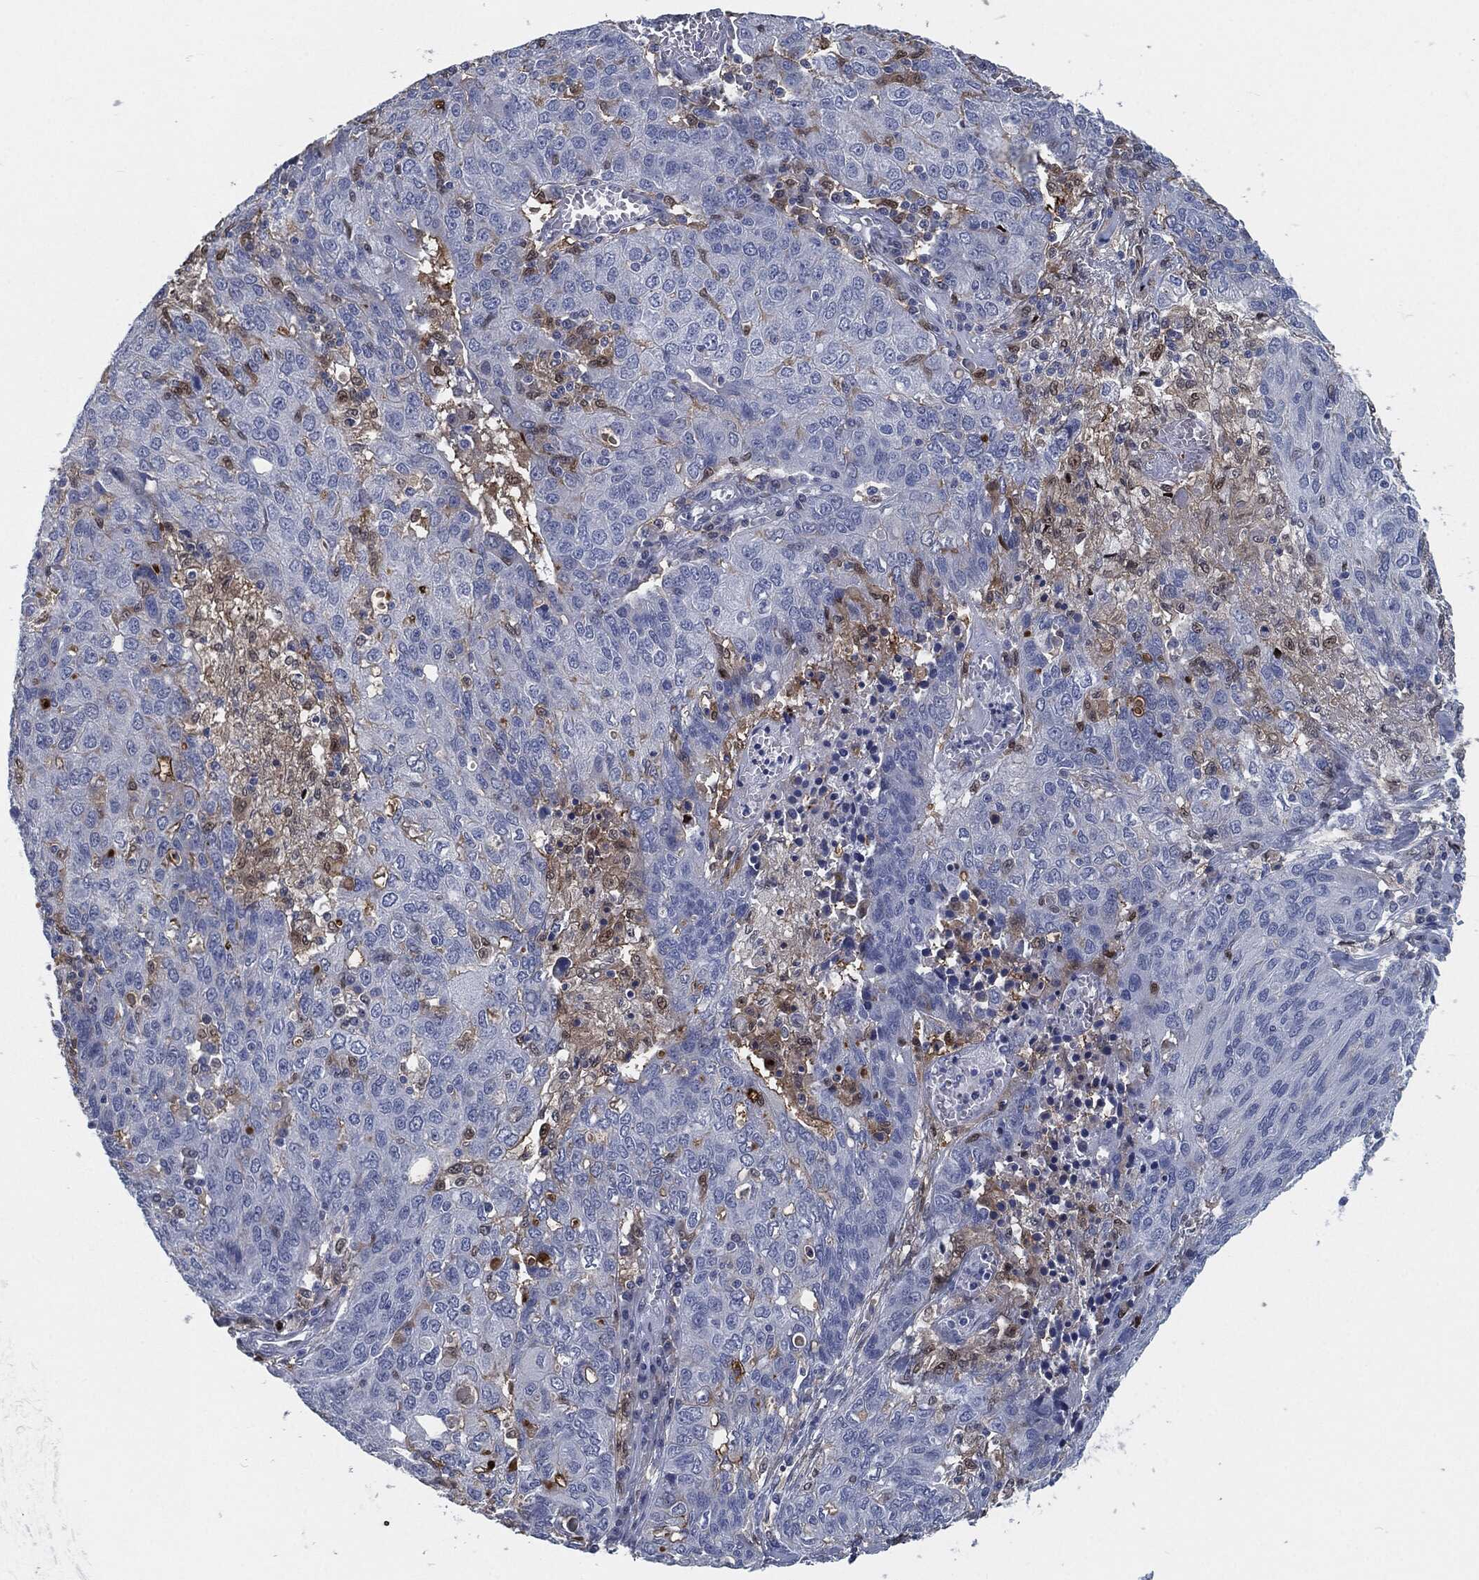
{"staining": {"intensity": "negative", "quantity": "none", "location": "none"}, "tissue": "ovarian cancer", "cell_type": "Tumor cells", "image_type": "cancer", "snomed": [{"axis": "morphology", "description": "Carcinoma, endometroid"}, {"axis": "topography", "description": "Ovary"}], "caption": "This is a histopathology image of immunohistochemistry (IHC) staining of ovarian endometroid carcinoma, which shows no expression in tumor cells.", "gene": "PROM1", "patient": {"sex": "female", "age": 50}}